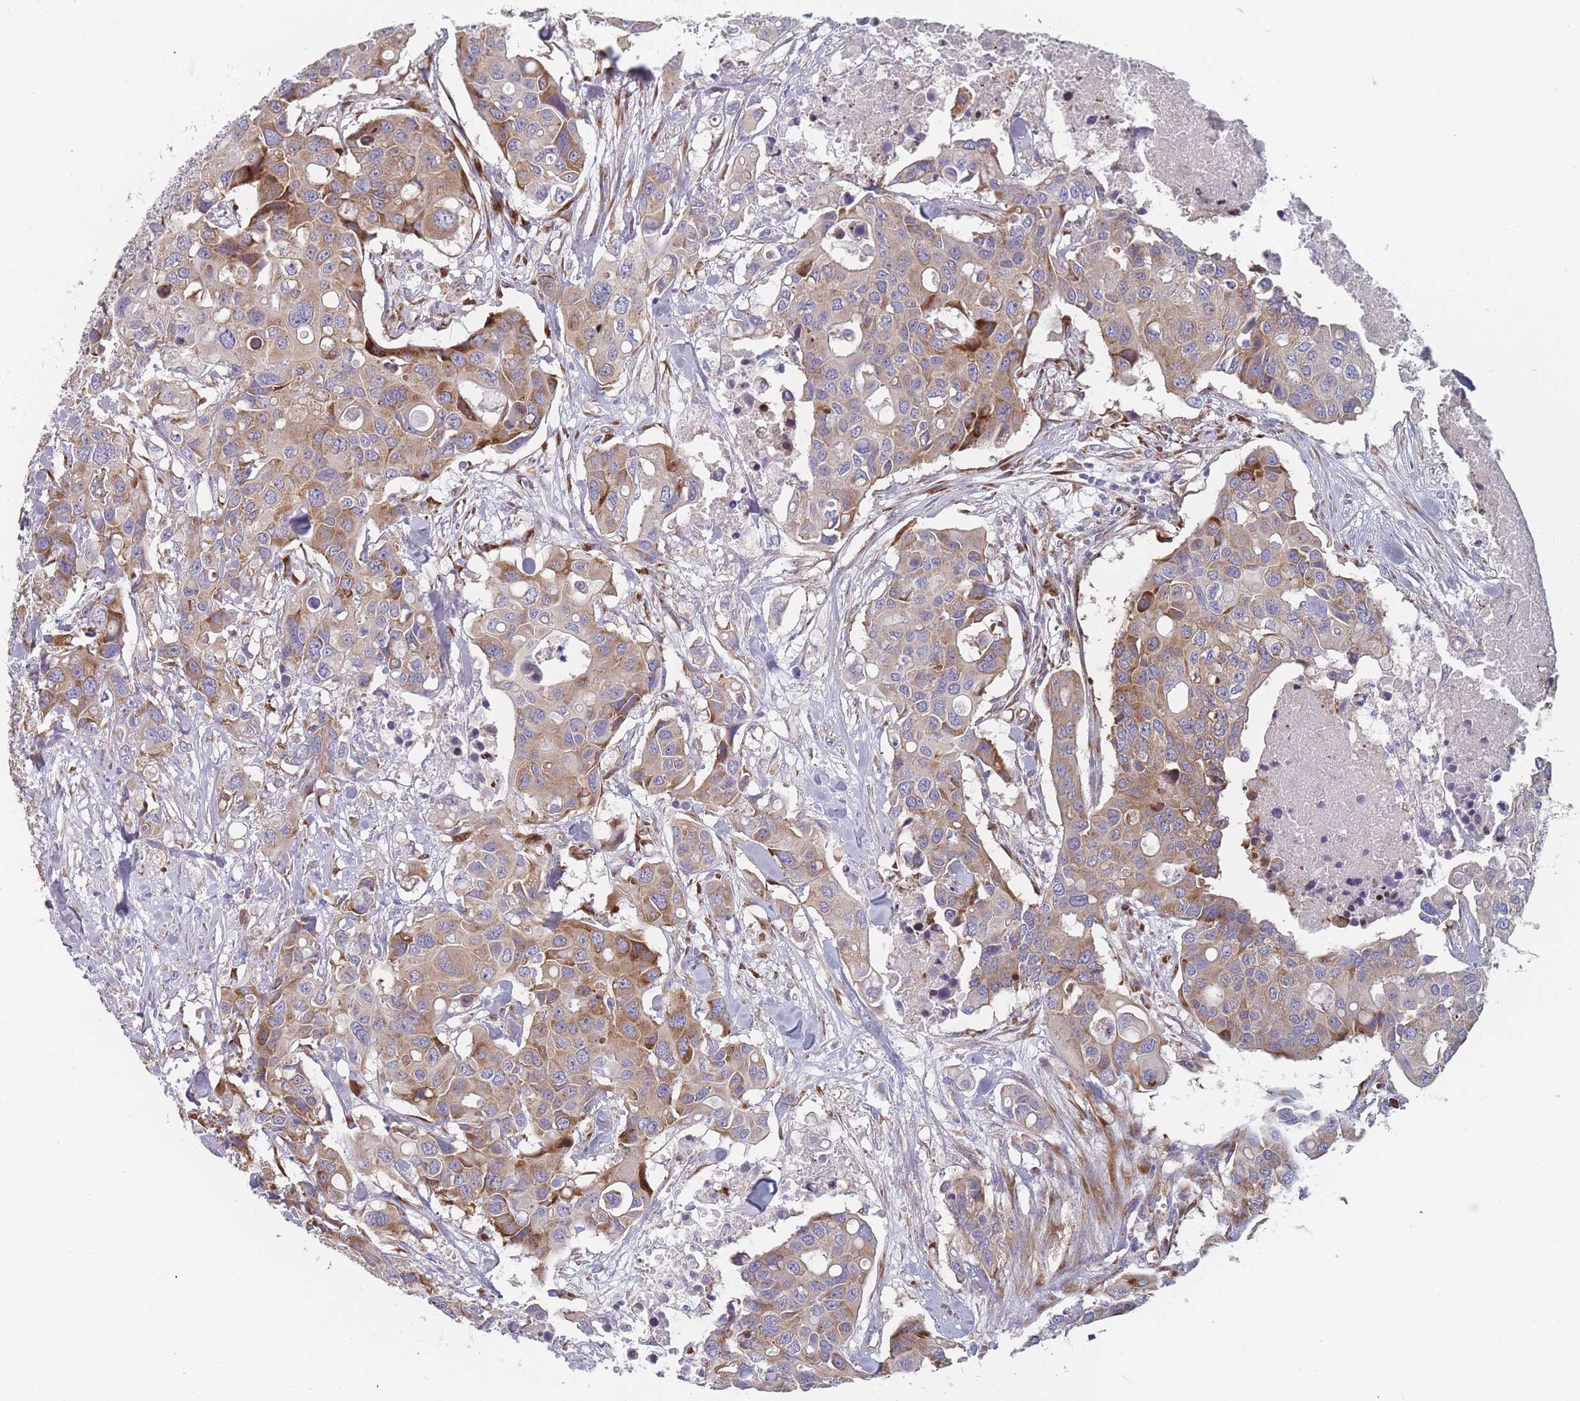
{"staining": {"intensity": "moderate", "quantity": "25%-75%", "location": "cytoplasmic/membranous"}, "tissue": "colorectal cancer", "cell_type": "Tumor cells", "image_type": "cancer", "snomed": [{"axis": "morphology", "description": "Adenocarcinoma, NOS"}, {"axis": "topography", "description": "Colon"}], "caption": "Protein expression analysis of colorectal adenocarcinoma exhibits moderate cytoplasmic/membranous expression in about 25%-75% of tumor cells. The staining was performed using DAB (3,3'-diaminobenzidine) to visualize the protein expression in brown, while the nuclei were stained in blue with hematoxylin (Magnification: 20x).", "gene": "CACNG5", "patient": {"sex": "male", "age": 77}}